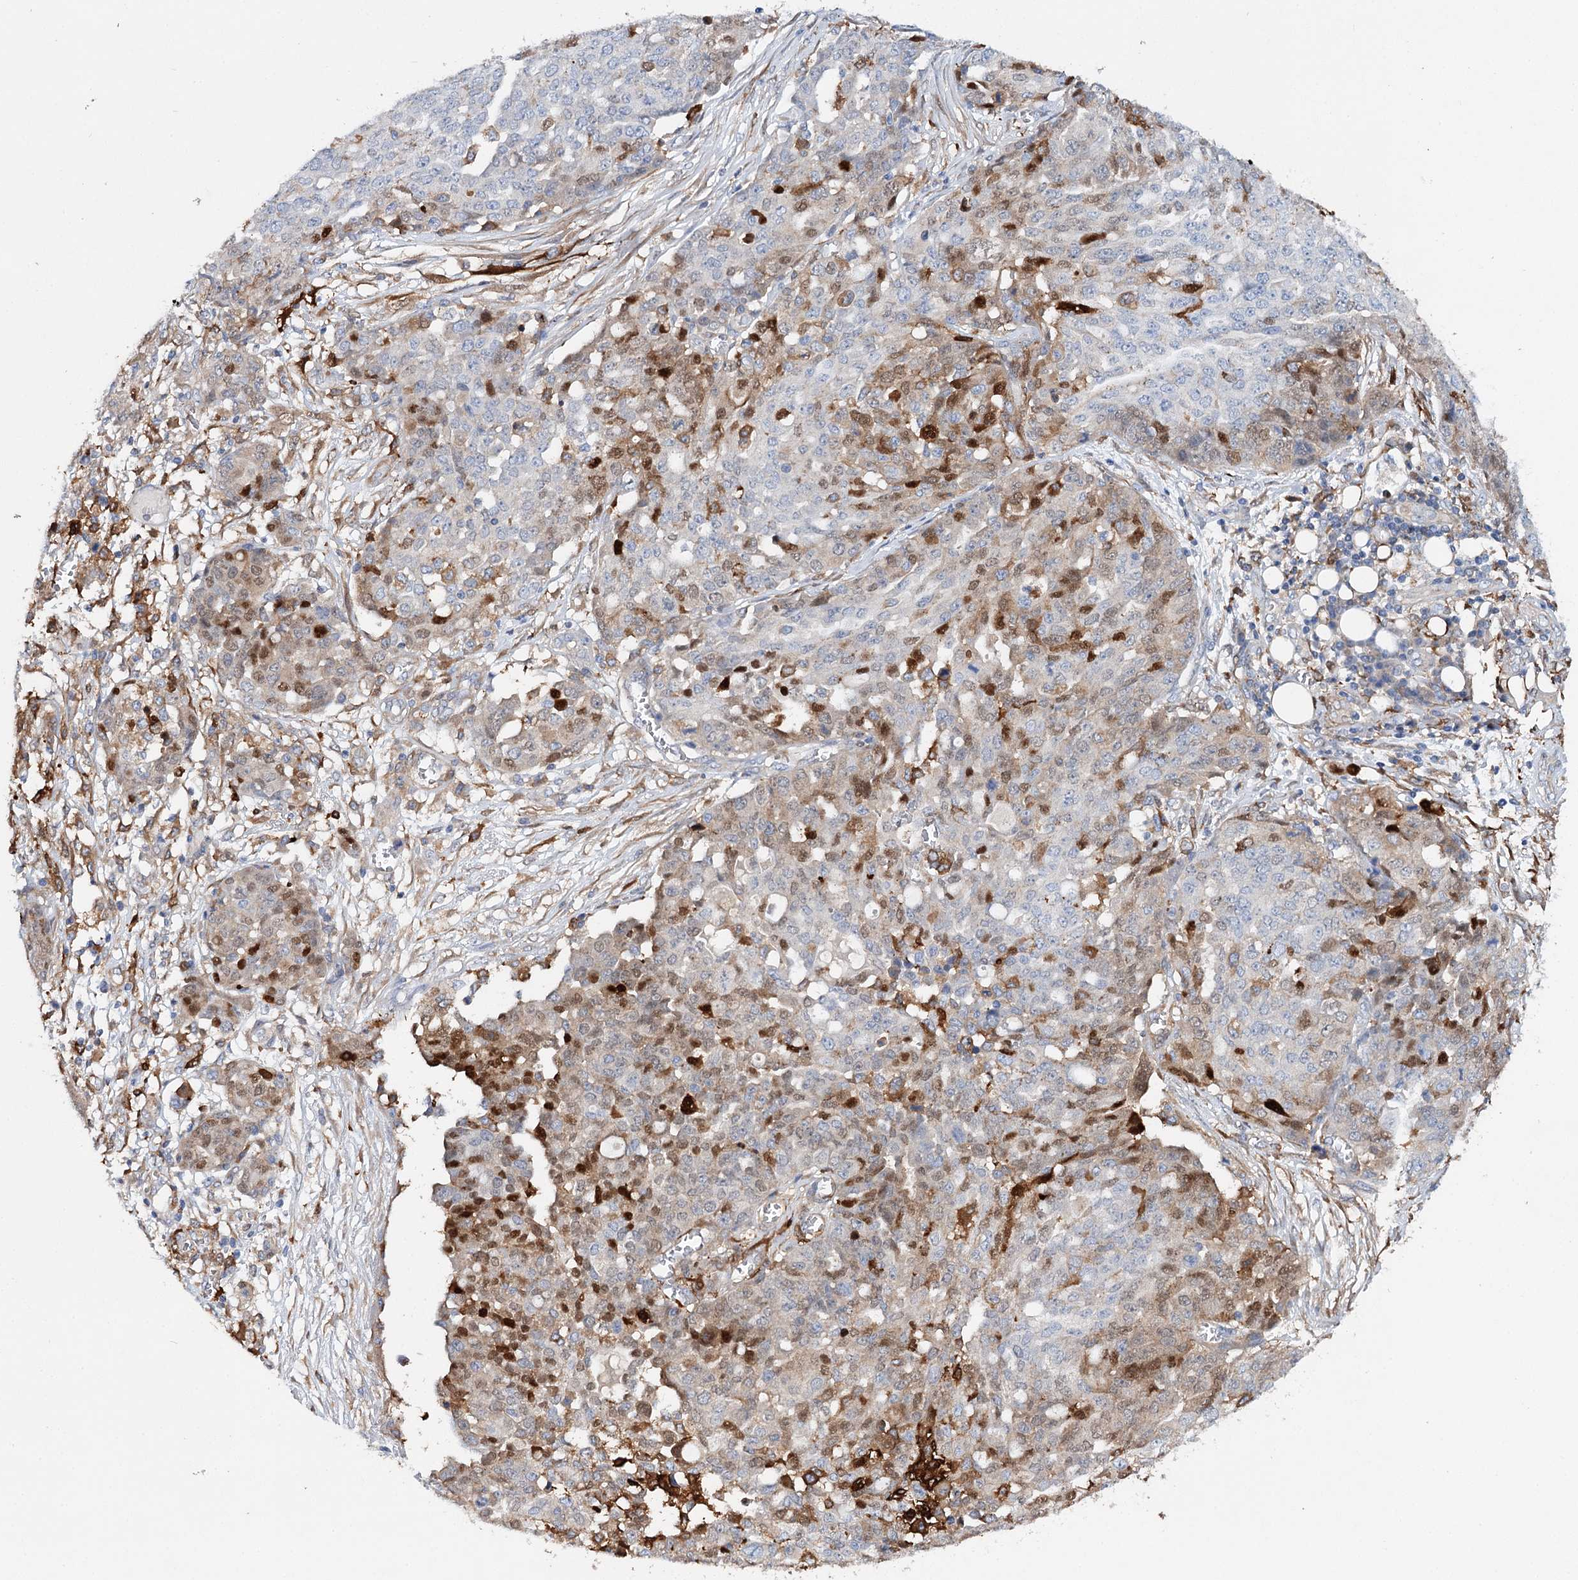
{"staining": {"intensity": "strong", "quantity": "<25%", "location": "cytoplasmic/membranous,nuclear"}, "tissue": "ovarian cancer", "cell_type": "Tumor cells", "image_type": "cancer", "snomed": [{"axis": "morphology", "description": "Cystadenocarcinoma, serous, NOS"}, {"axis": "topography", "description": "Soft tissue"}, {"axis": "topography", "description": "Ovary"}], "caption": "Strong cytoplasmic/membranous and nuclear positivity is identified in about <25% of tumor cells in ovarian cancer (serous cystadenocarcinoma). The staining was performed using DAB, with brown indicating positive protein expression. Nuclei are stained blue with hematoxylin.", "gene": "CFAP46", "patient": {"sex": "female", "age": 57}}